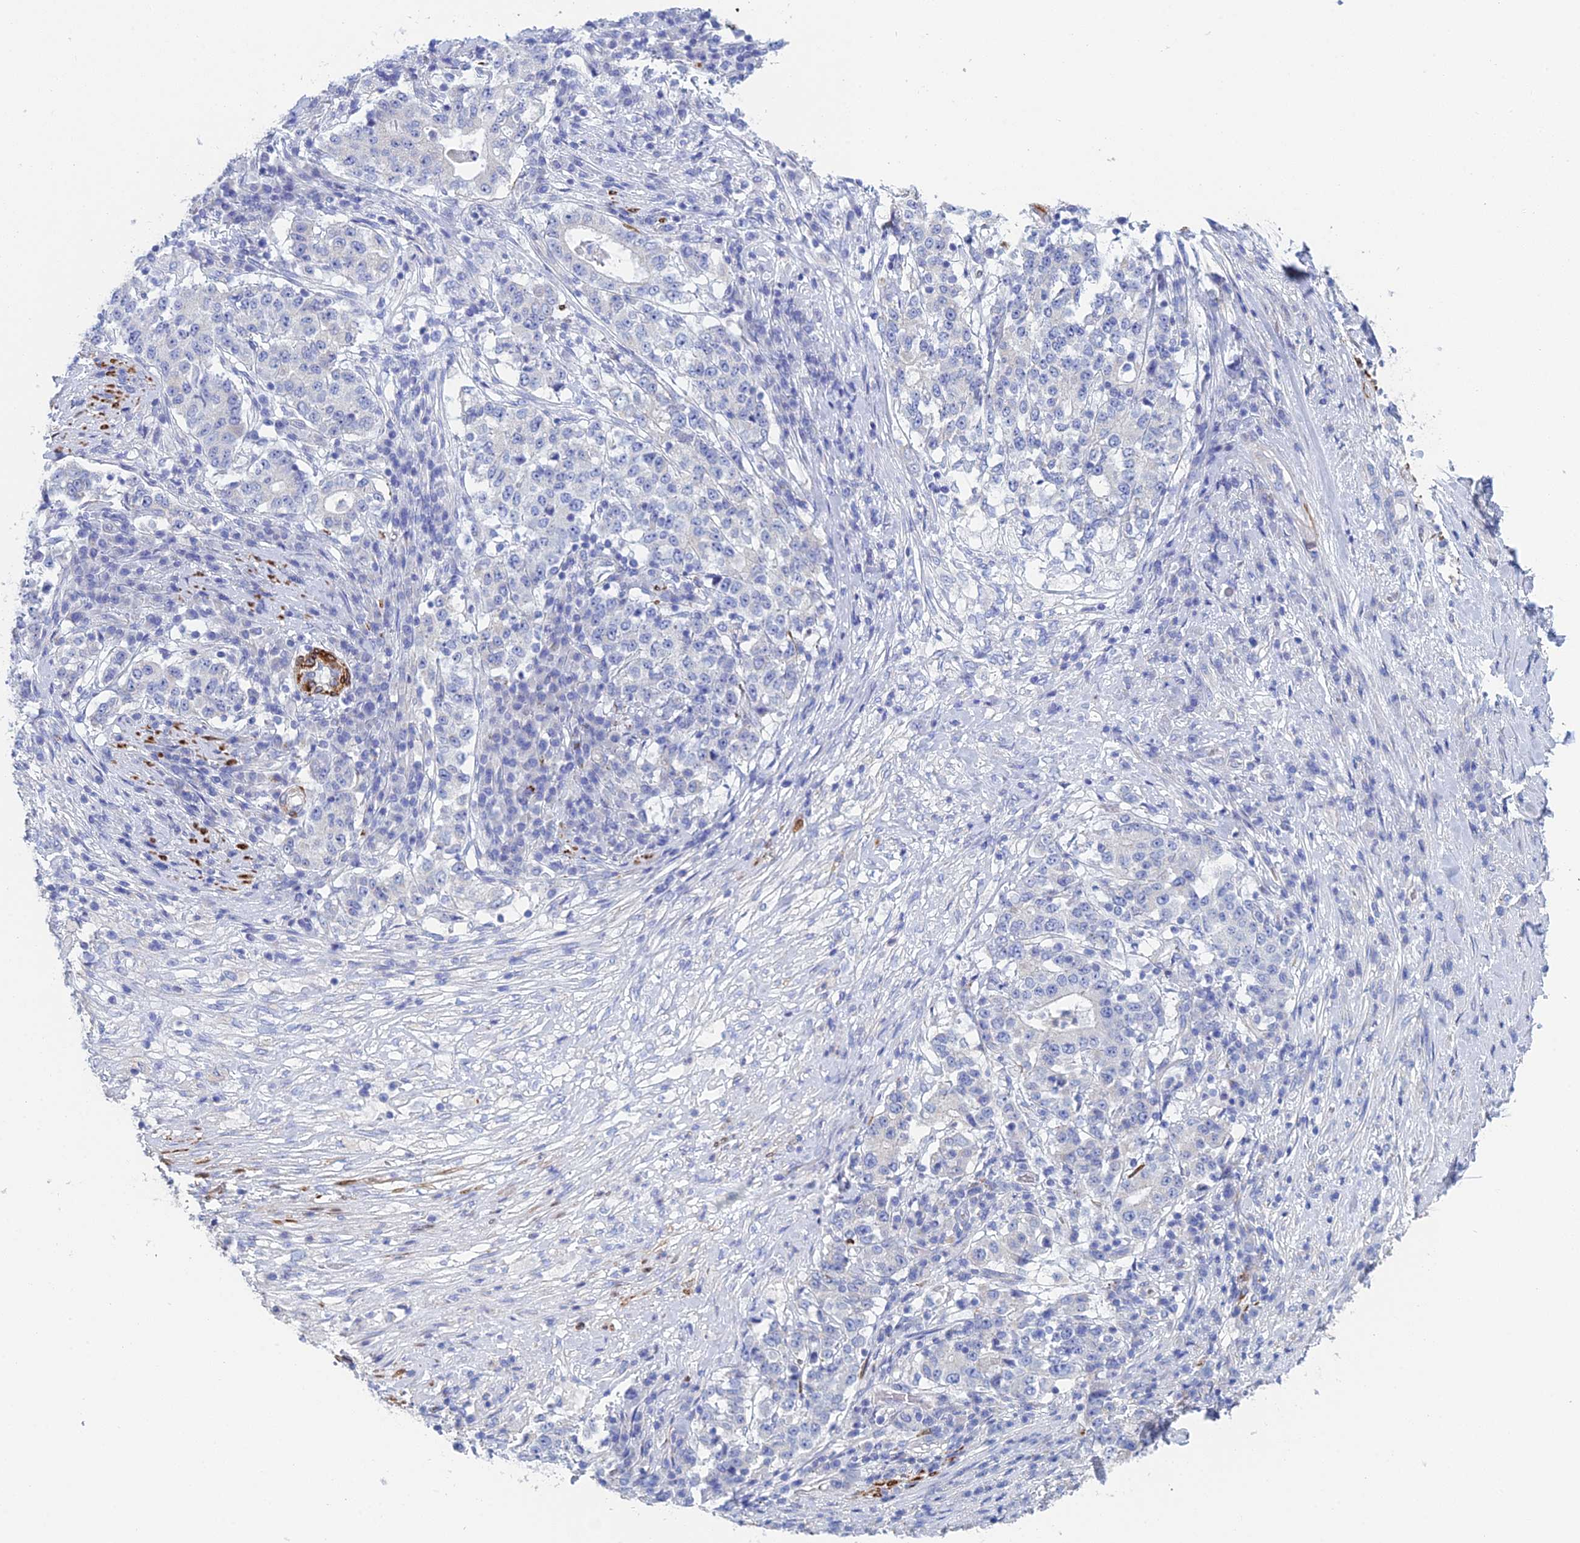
{"staining": {"intensity": "negative", "quantity": "none", "location": "none"}, "tissue": "stomach cancer", "cell_type": "Tumor cells", "image_type": "cancer", "snomed": [{"axis": "morphology", "description": "Adenocarcinoma, NOS"}, {"axis": "topography", "description": "Stomach"}], "caption": "IHC of stomach cancer exhibits no staining in tumor cells.", "gene": "PCDHA8", "patient": {"sex": "male", "age": 59}}